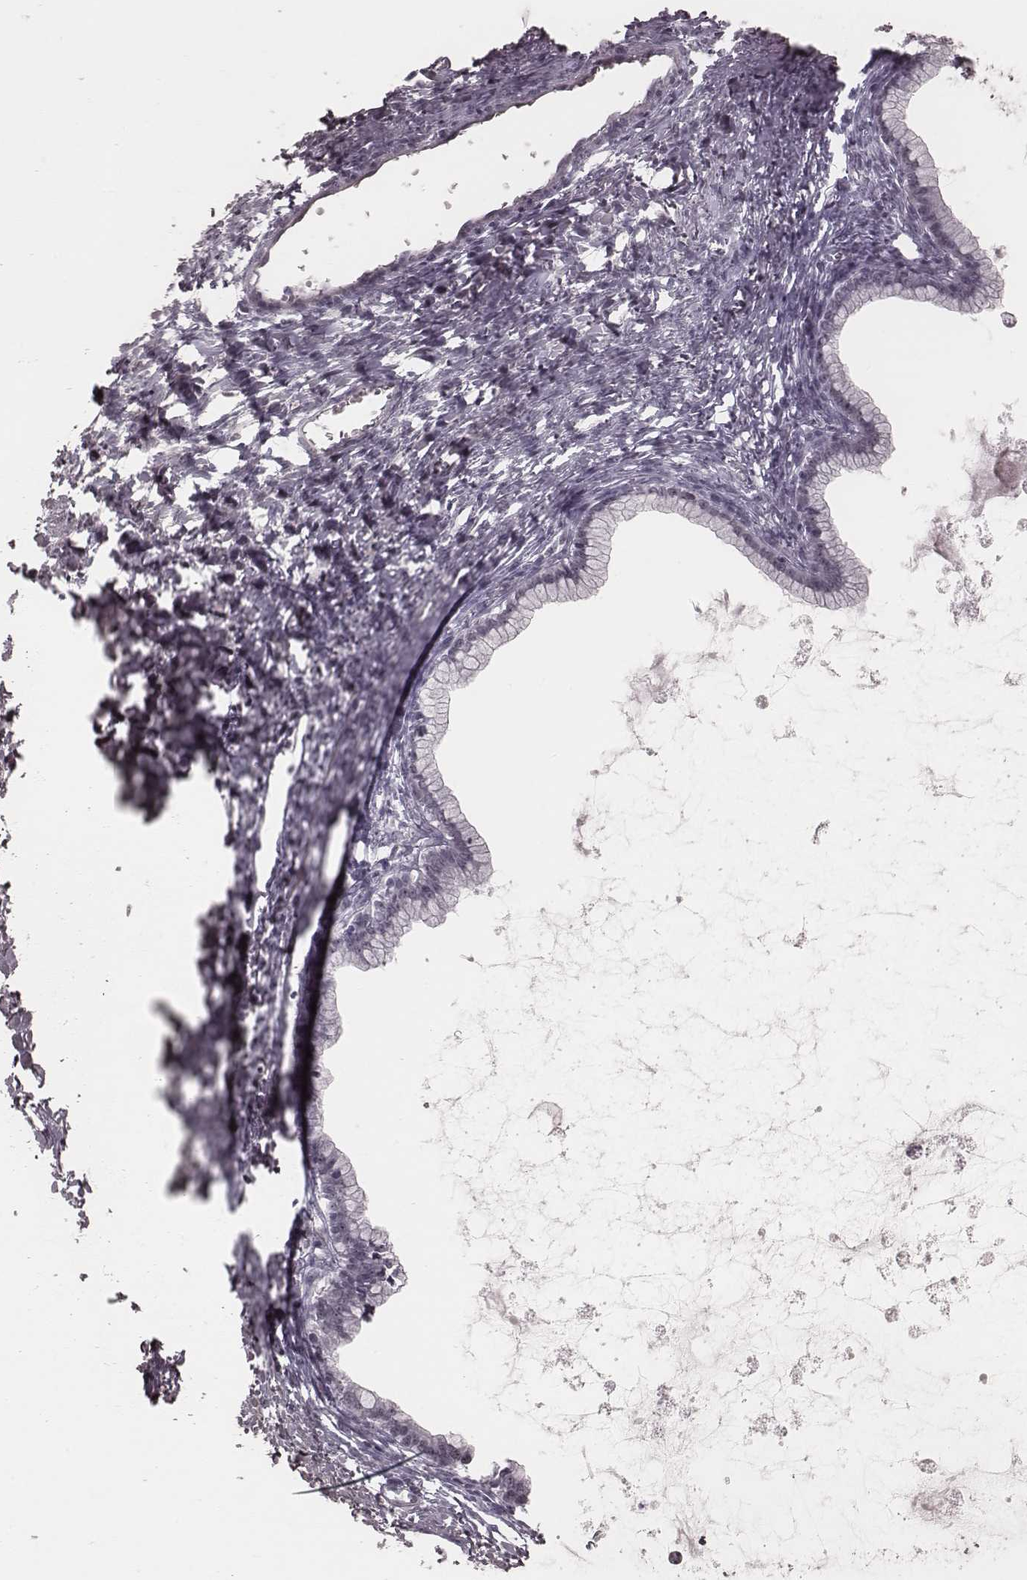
{"staining": {"intensity": "negative", "quantity": "none", "location": "none"}, "tissue": "ovarian cancer", "cell_type": "Tumor cells", "image_type": "cancer", "snomed": [{"axis": "morphology", "description": "Cystadenocarcinoma, mucinous, NOS"}, {"axis": "topography", "description": "Ovary"}], "caption": "Tumor cells show no significant protein expression in mucinous cystadenocarcinoma (ovarian).", "gene": "KITLG", "patient": {"sex": "female", "age": 41}}